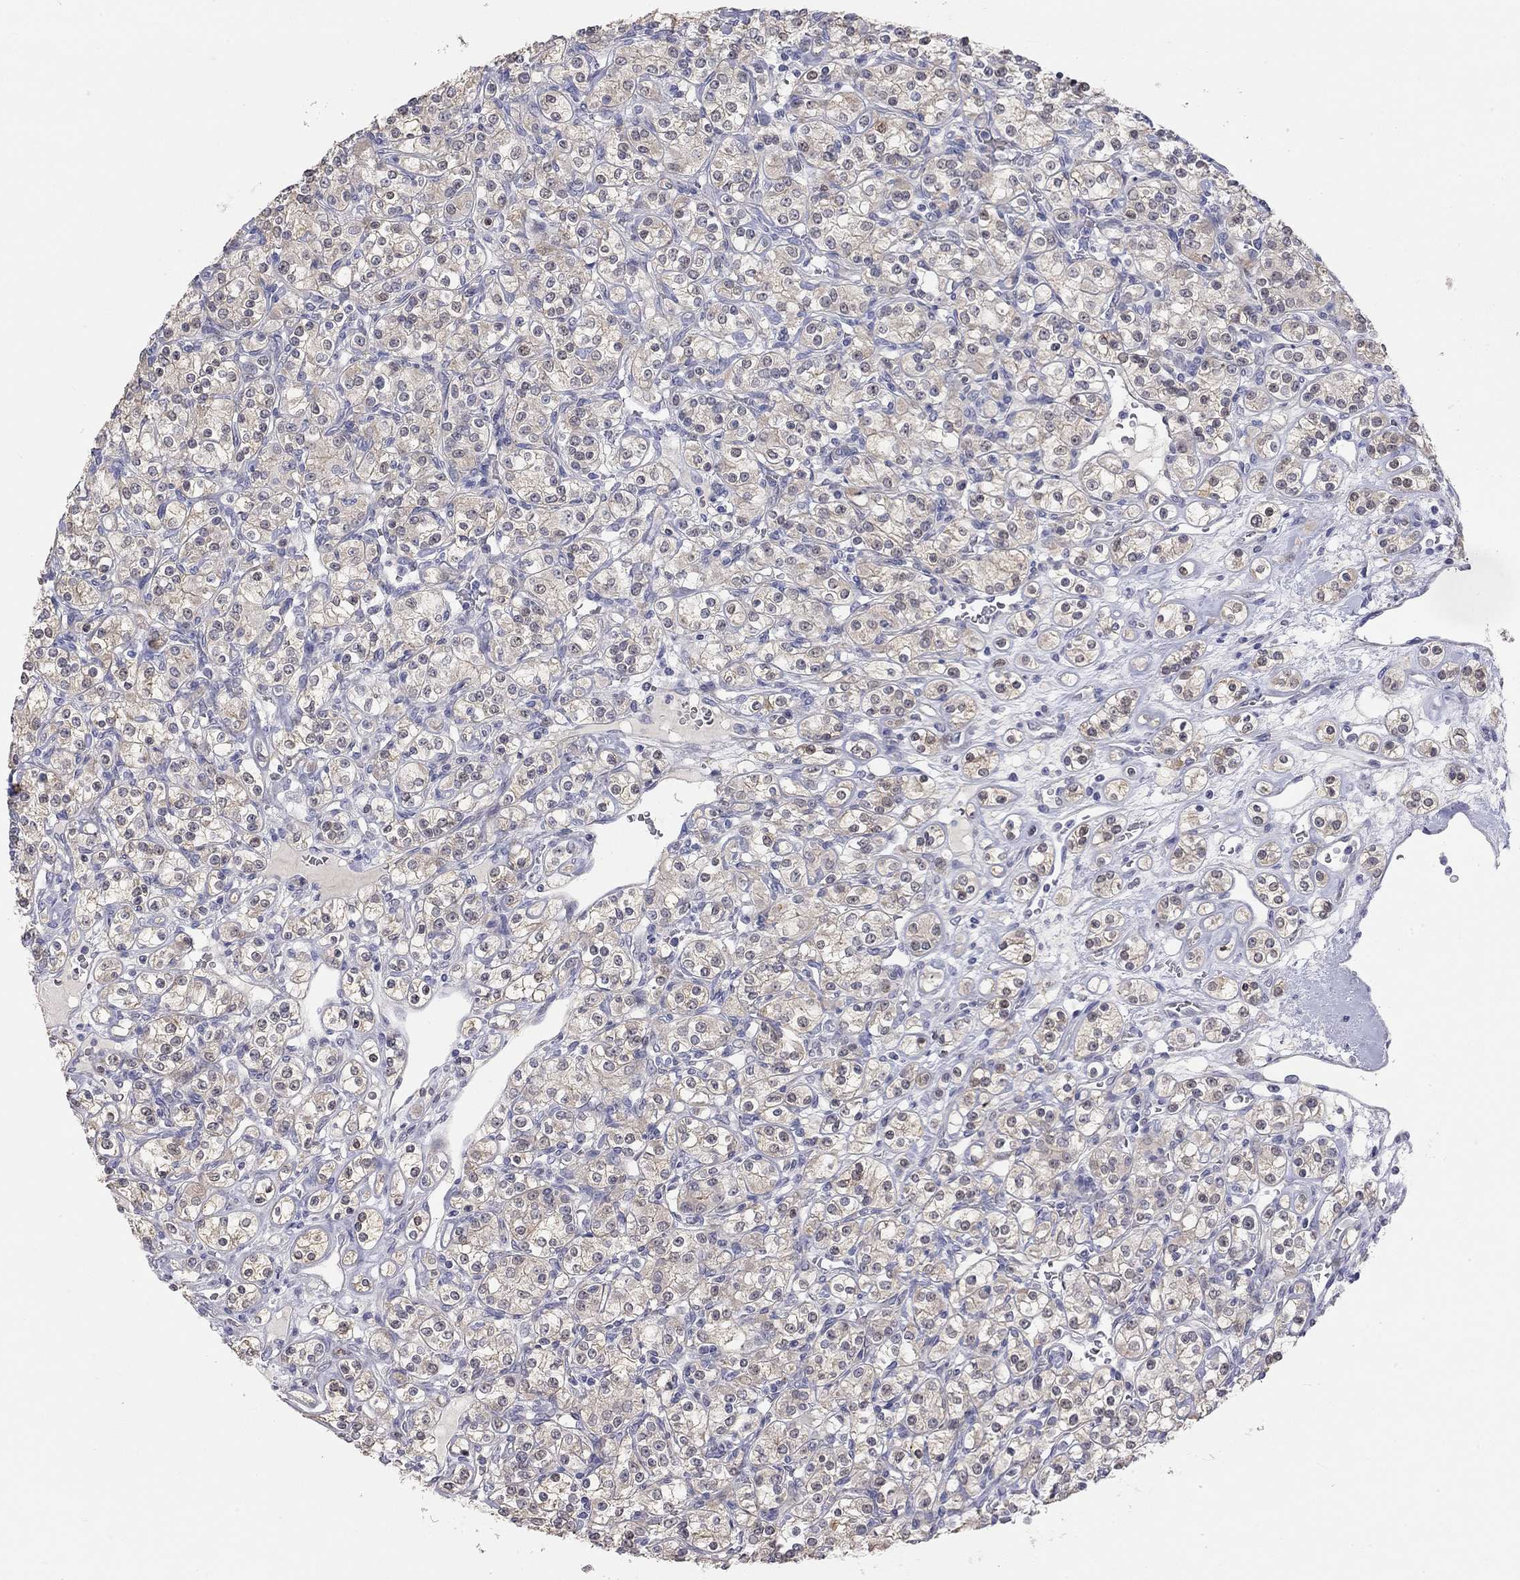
{"staining": {"intensity": "negative", "quantity": "none", "location": "none"}, "tissue": "renal cancer", "cell_type": "Tumor cells", "image_type": "cancer", "snomed": [{"axis": "morphology", "description": "Adenocarcinoma, NOS"}, {"axis": "topography", "description": "Kidney"}], "caption": "Adenocarcinoma (renal) stained for a protein using IHC displays no staining tumor cells.", "gene": "PAPSS2", "patient": {"sex": "male", "age": 77}}